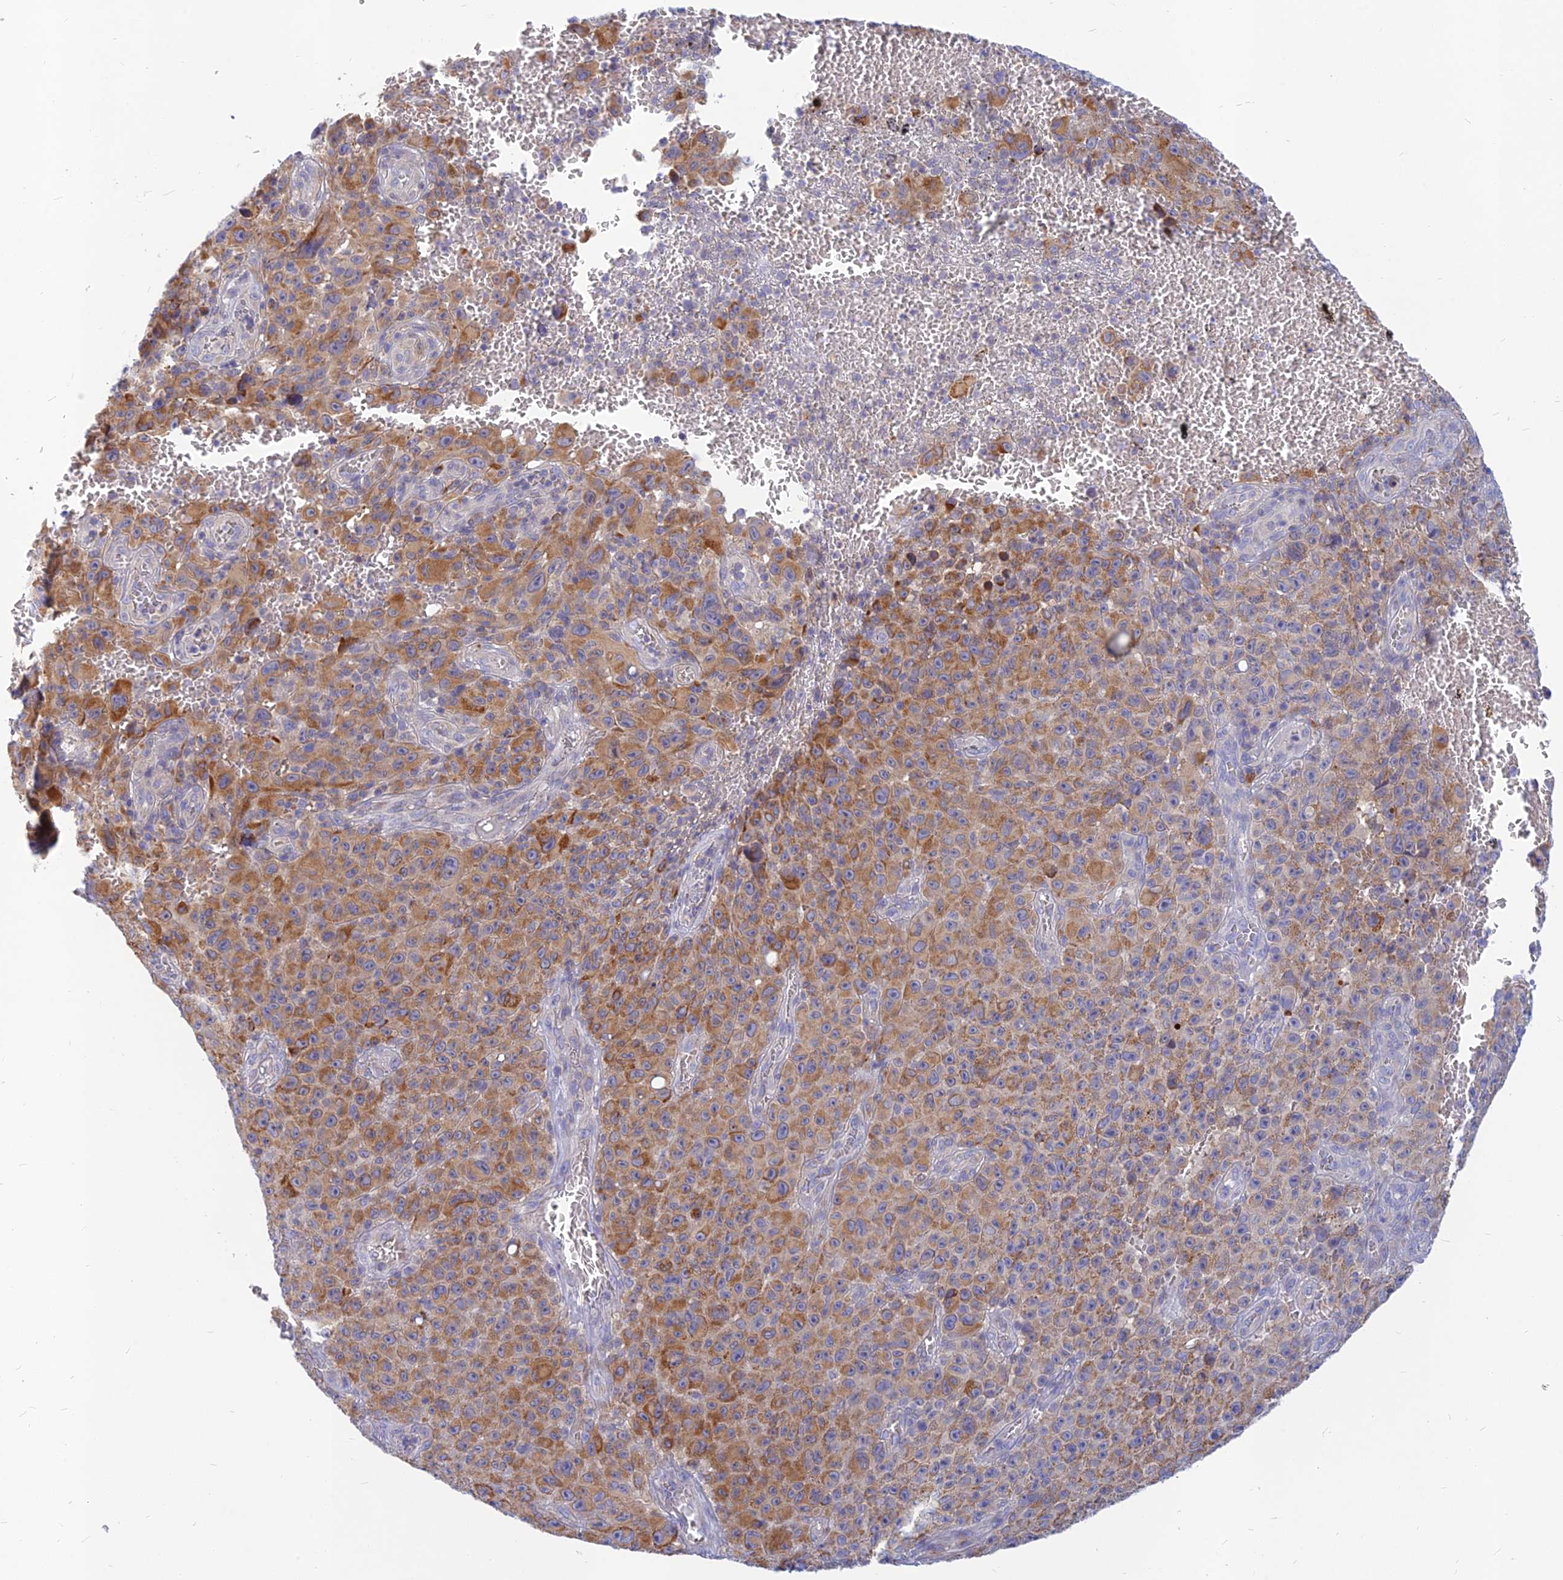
{"staining": {"intensity": "moderate", "quantity": ">75%", "location": "cytoplasmic/membranous"}, "tissue": "melanoma", "cell_type": "Tumor cells", "image_type": "cancer", "snomed": [{"axis": "morphology", "description": "Malignant melanoma, NOS"}, {"axis": "topography", "description": "Skin"}], "caption": "Tumor cells show medium levels of moderate cytoplasmic/membranous expression in about >75% of cells in human malignant melanoma.", "gene": "CACNA1B", "patient": {"sex": "female", "age": 82}}